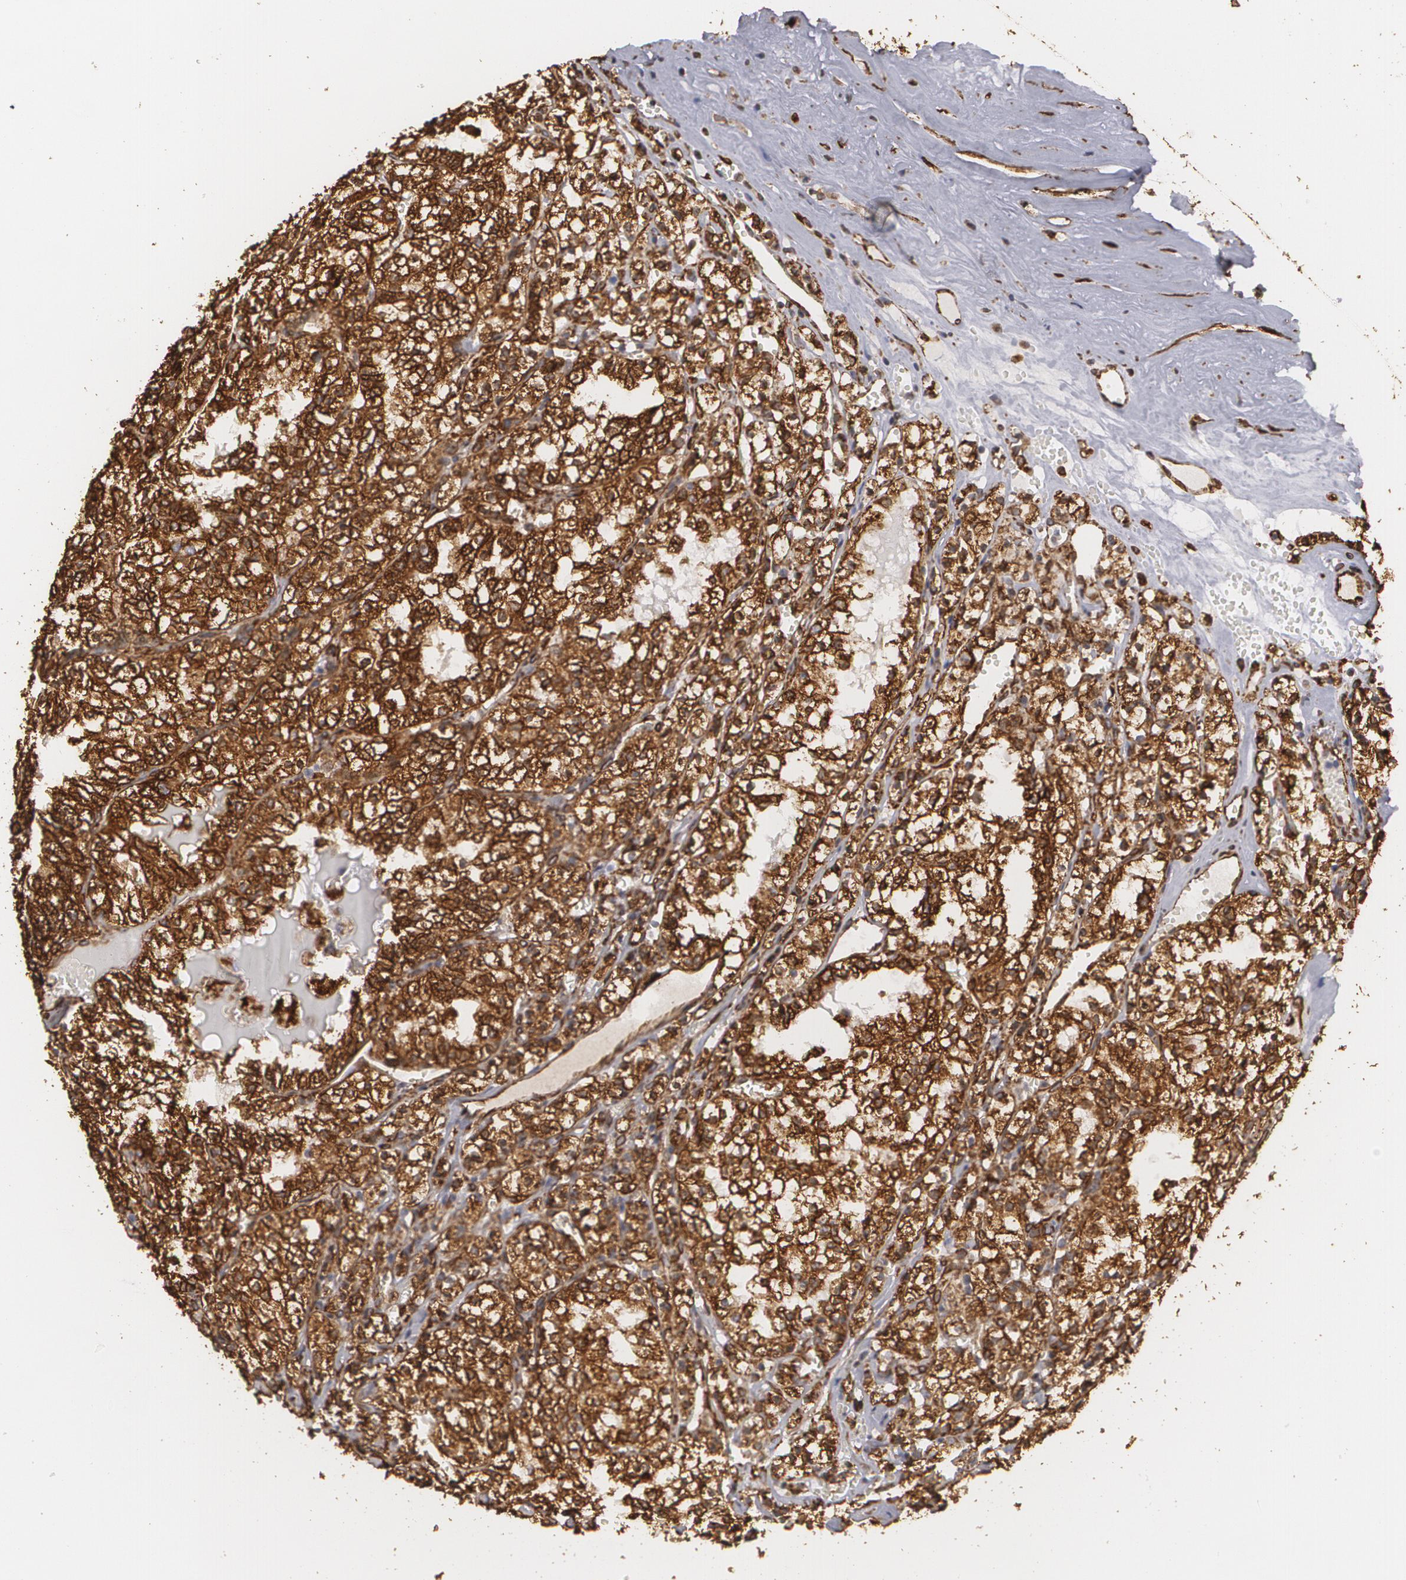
{"staining": {"intensity": "strong", "quantity": ">75%", "location": "cytoplasmic/membranous"}, "tissue": "renal cancer", "cell_type": "Tumor cells", "image_type": "cancer", "snomed": [{"axis": "morphology", "description": "Adenocarcinoma, NOS"}, {"axis": "topography", "description": "Kidney"}], "caption": "Adenocarcinoma (renal) stained with DAB (3,3'-diaminobenzidine) immunohistochemistry (IHC) exhibits high levels of strong cytoplasmic/membranous positivity in about >75% of tumor cells.", "gene": "CYB5R3", "patient": {"sex": "male", "age": 61}}